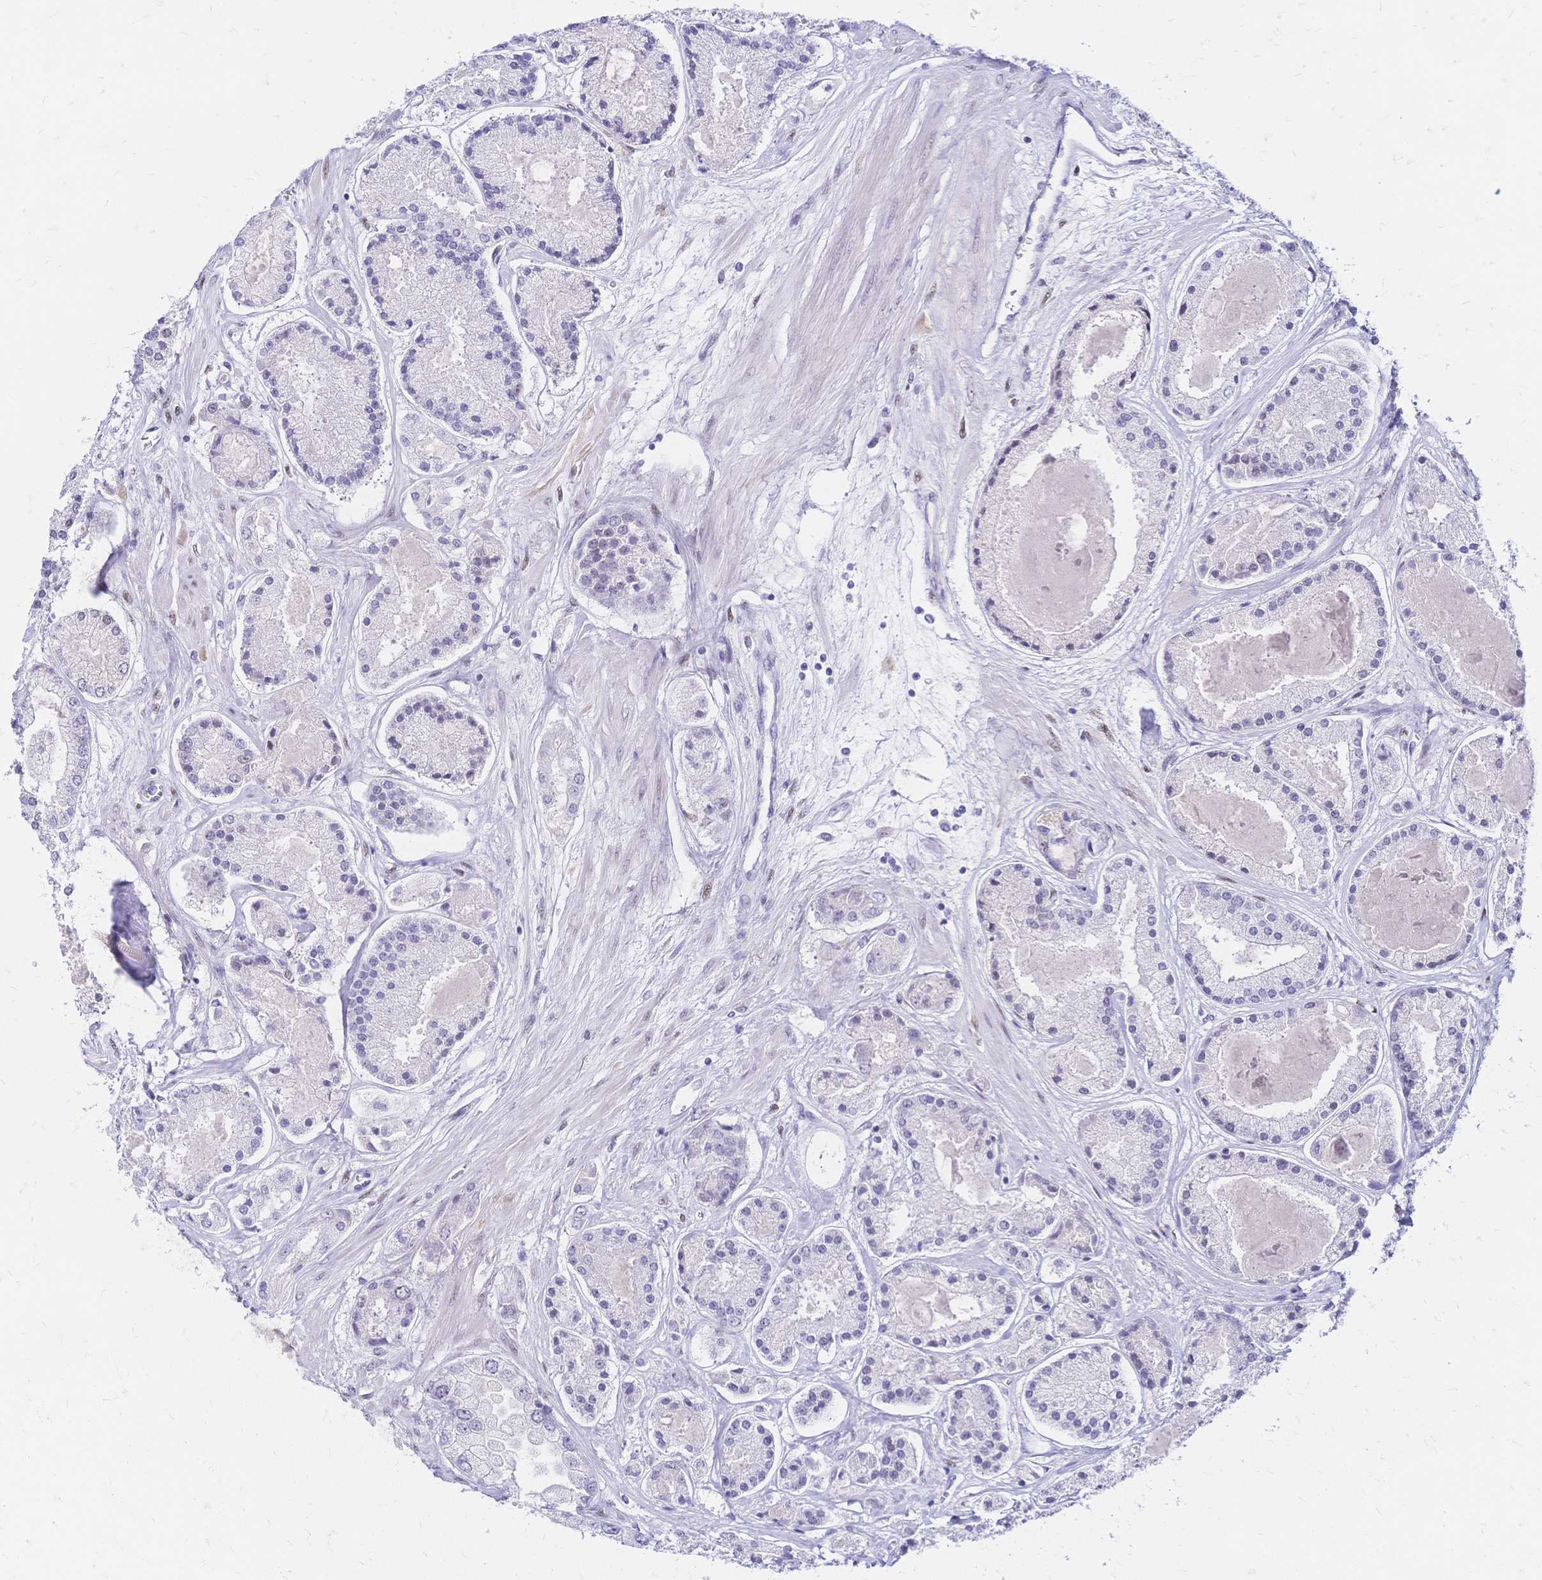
{"staining": {"intensity": "negative", "quantity": "none", "location": "none"}, "tissue": "prostate cancer", "cell_type": "Tumor cells", "image_type": "cancer", "snomed": [{"axis": "morphology", "description": "Adenocarcinoma, High grade"}, {"axis": "topography", "description": "Prostate"}], "caption": "IHC image of neoplastic tissue: human prostate cancer stained with DAB (3,3'-diaminobenzidine) demonstrates no significant protein expression in tumor cells.", "gene": "NFIC", "patient": {"sex": "male", "age": 67}}